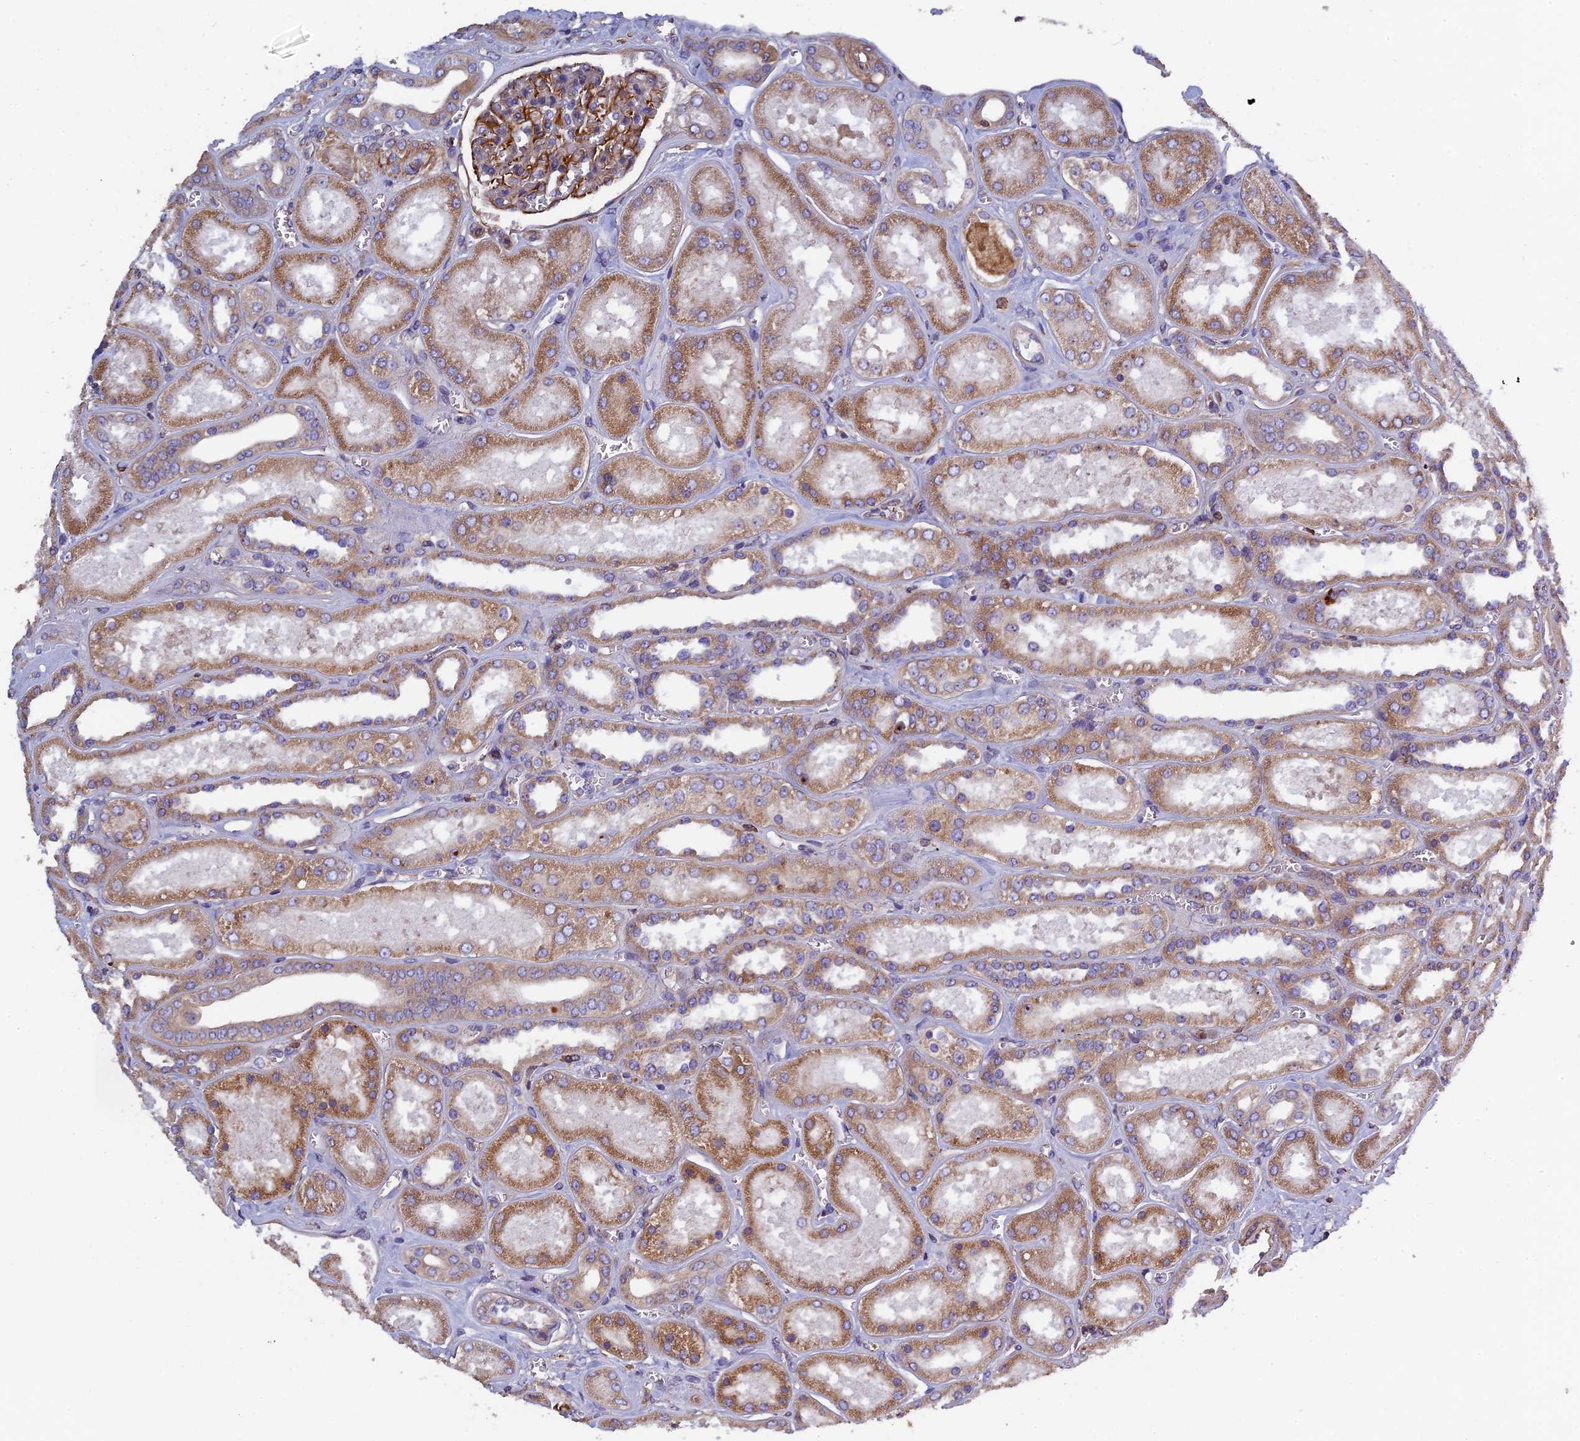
{"staining": {"intensity": "moderate", "quantity": "25%-75%", "location": "cytoplasmic/membranous"}, "tissue": "kidney", "cell_type": "Cells in glomeruli", "image_type": "normal", "snomed": [{"axis": "morphology", "description": "Normal tissue, NOS"}, {"axis": "morphology", "description": "Adenocarcinoma, NOS"}, {"axis": "topography", "description": "Kidney"}], "caption": "Immunohistochemical staining of unremarkable kidney shows medium levels of moderate cytoplasmic/membranous positivity in about 25%-75% of cells in glomeruli.", "gene": "CCDC153", "patient": {"sex": "female", "age": 68}}